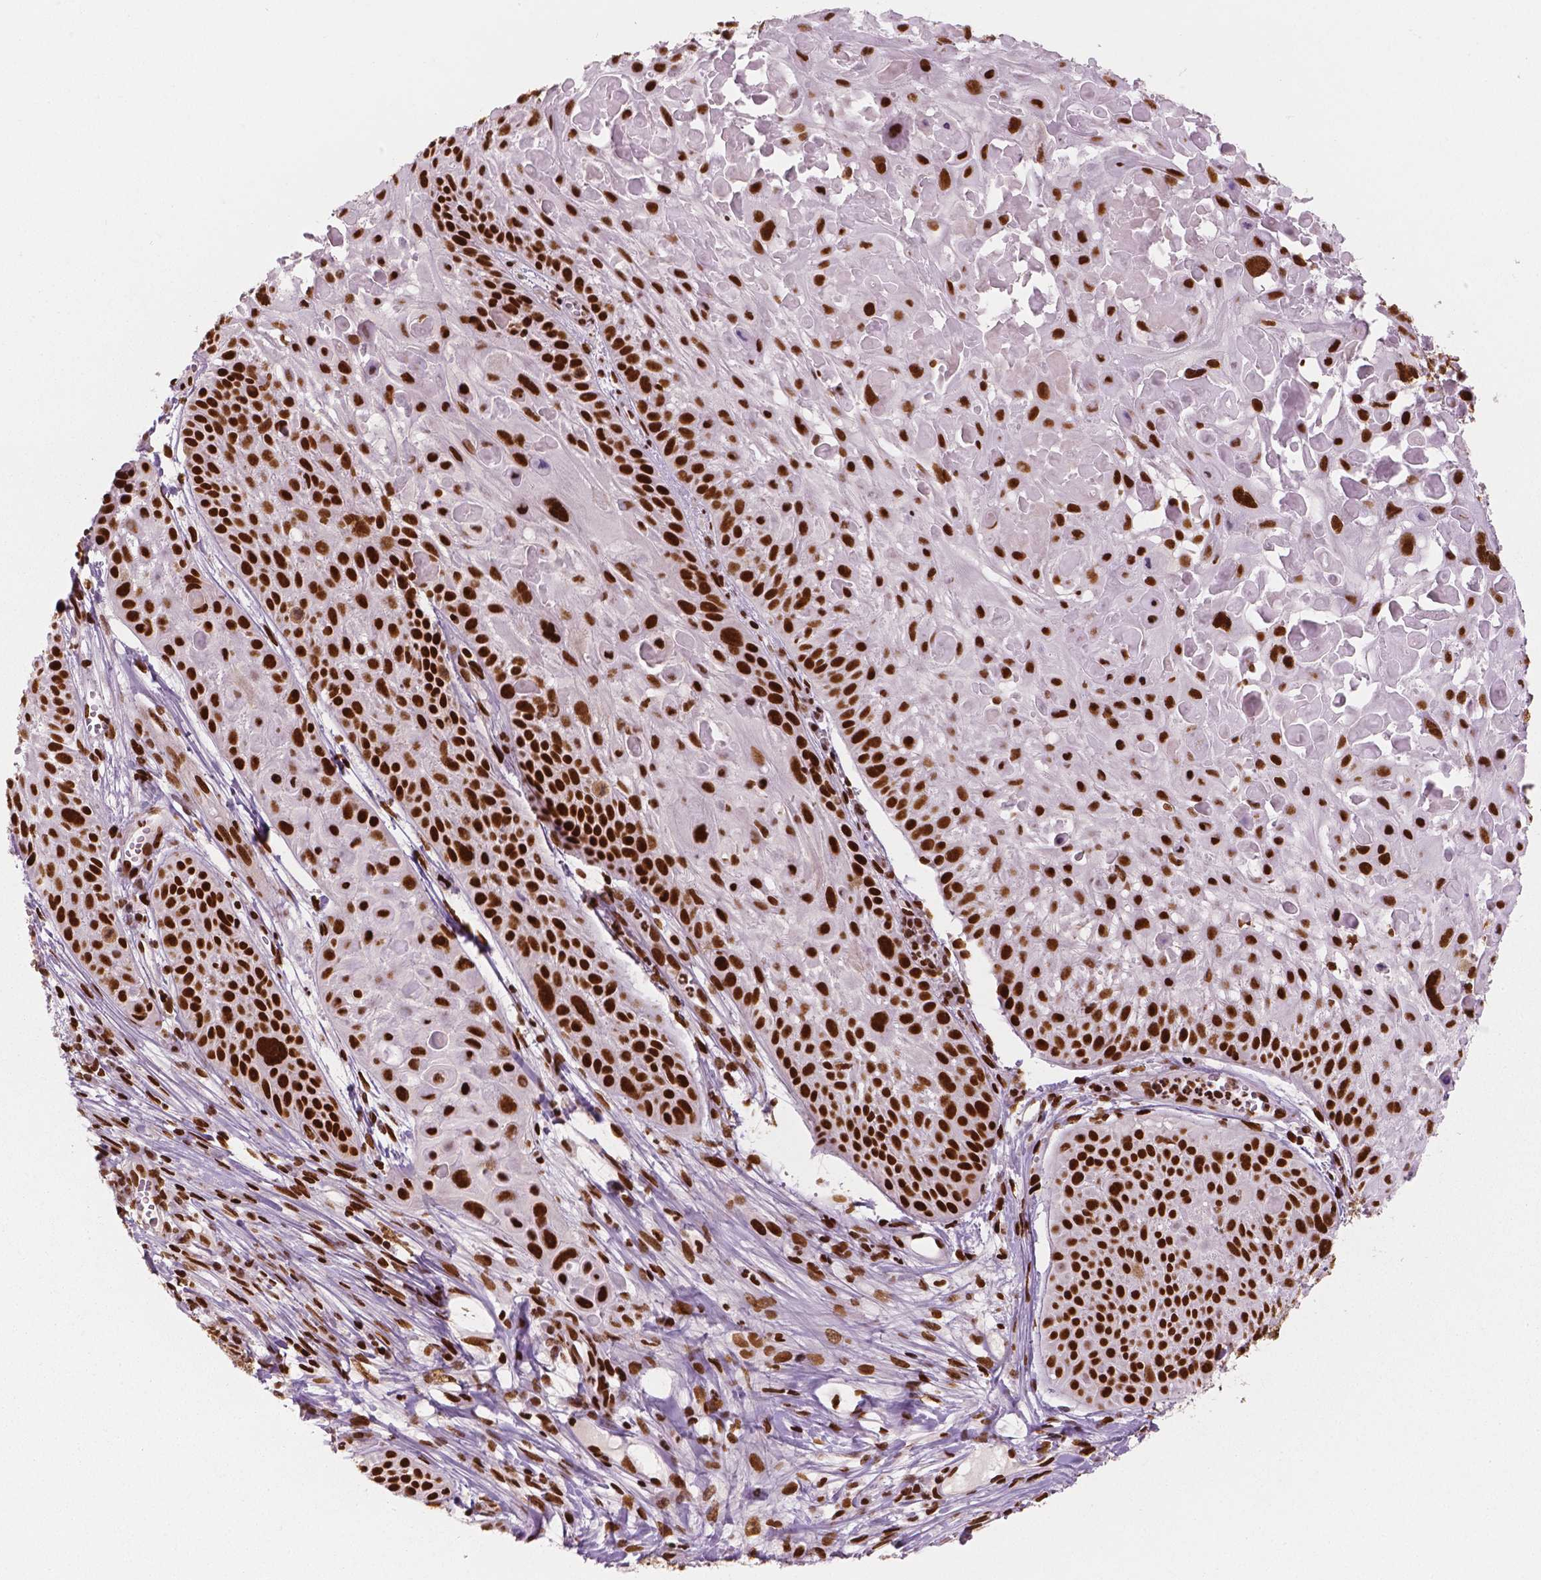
{"staining": {"intensity": "strong", "quantity": ">75%", "location": "nuclear"}, "tissue": "skin cancer", "cell_type": "Tumor cells", "image_type": "cancer", "snomed": [{"axis": "morphology", "description": "Squamous cell carcinoma, NOS"}, {"axis": "topography", "description": "Skin"}, {"axis": "topography", "description": "Anal"}], "caption": "A brown stain highlights strong nuclear staining of a protein in human skin cancer (squamous cell carcinoma) tumor cells.", "gene": "BRD4", "patient": {"sex": "female", "age": 75}}